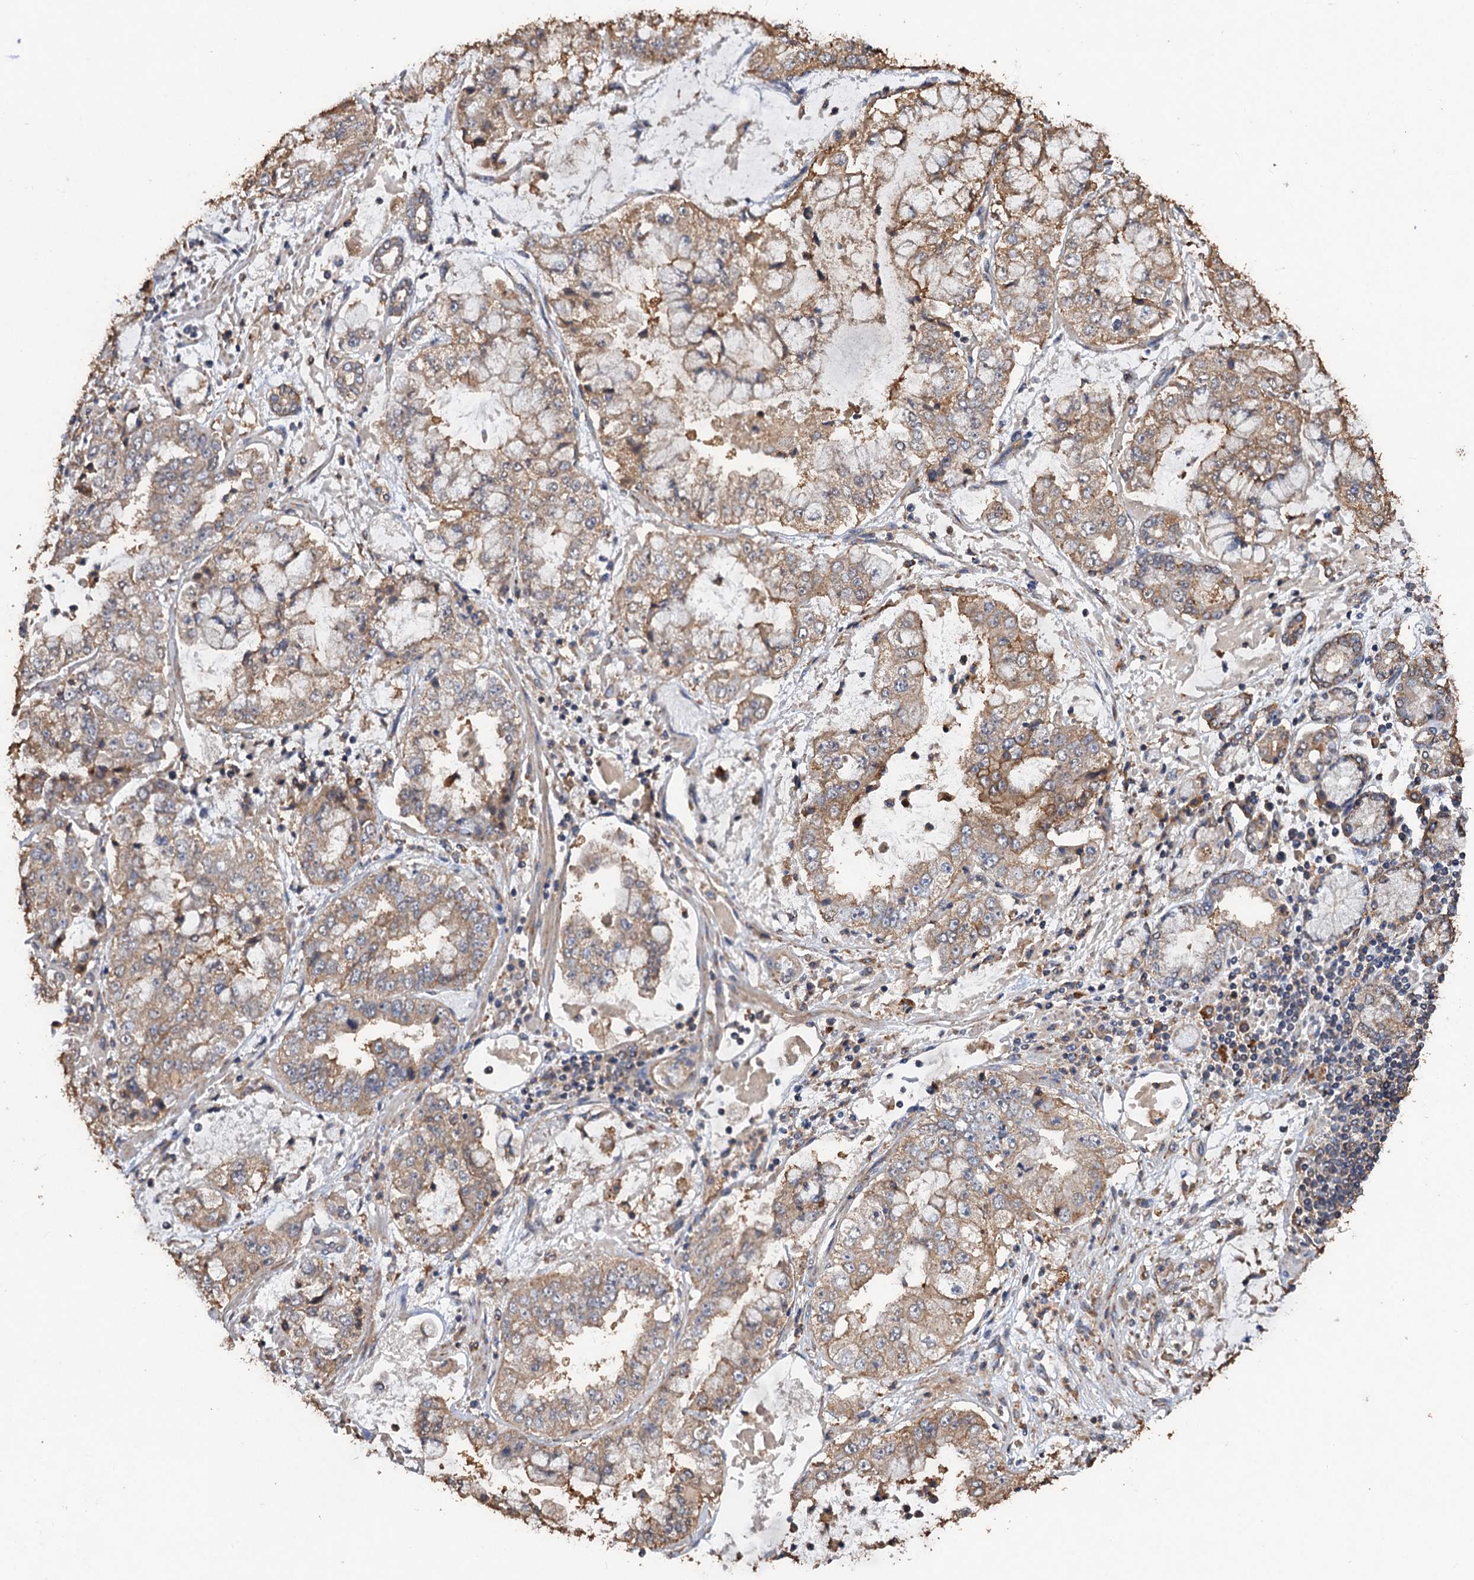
{"staining": {"intensity": "weak", "quantity": ">75%", "location": "cytoplasmic/membranous"}, "tissue": "stomach cancer", "cell_type": "Tumor cells", "image_type": "cancer", "snomed": [{"axis": "morphology", "description": "Adenocarcinoma, NOS"}, {"axis": "topography", "description": "Stomach"}], "caption": "IHC image of neoplastic tissue: human adenocarcinoma (stomach) stained using immunohistochemistry demonstrates low levels of weak protein expression localized specifically in the cytoplasmic/membranous of tumor cells, appearing as a cytoplasmic/membranous brown color.", "gene": "SCUBE3", "patient": {"sex": "male", "age": 76}}